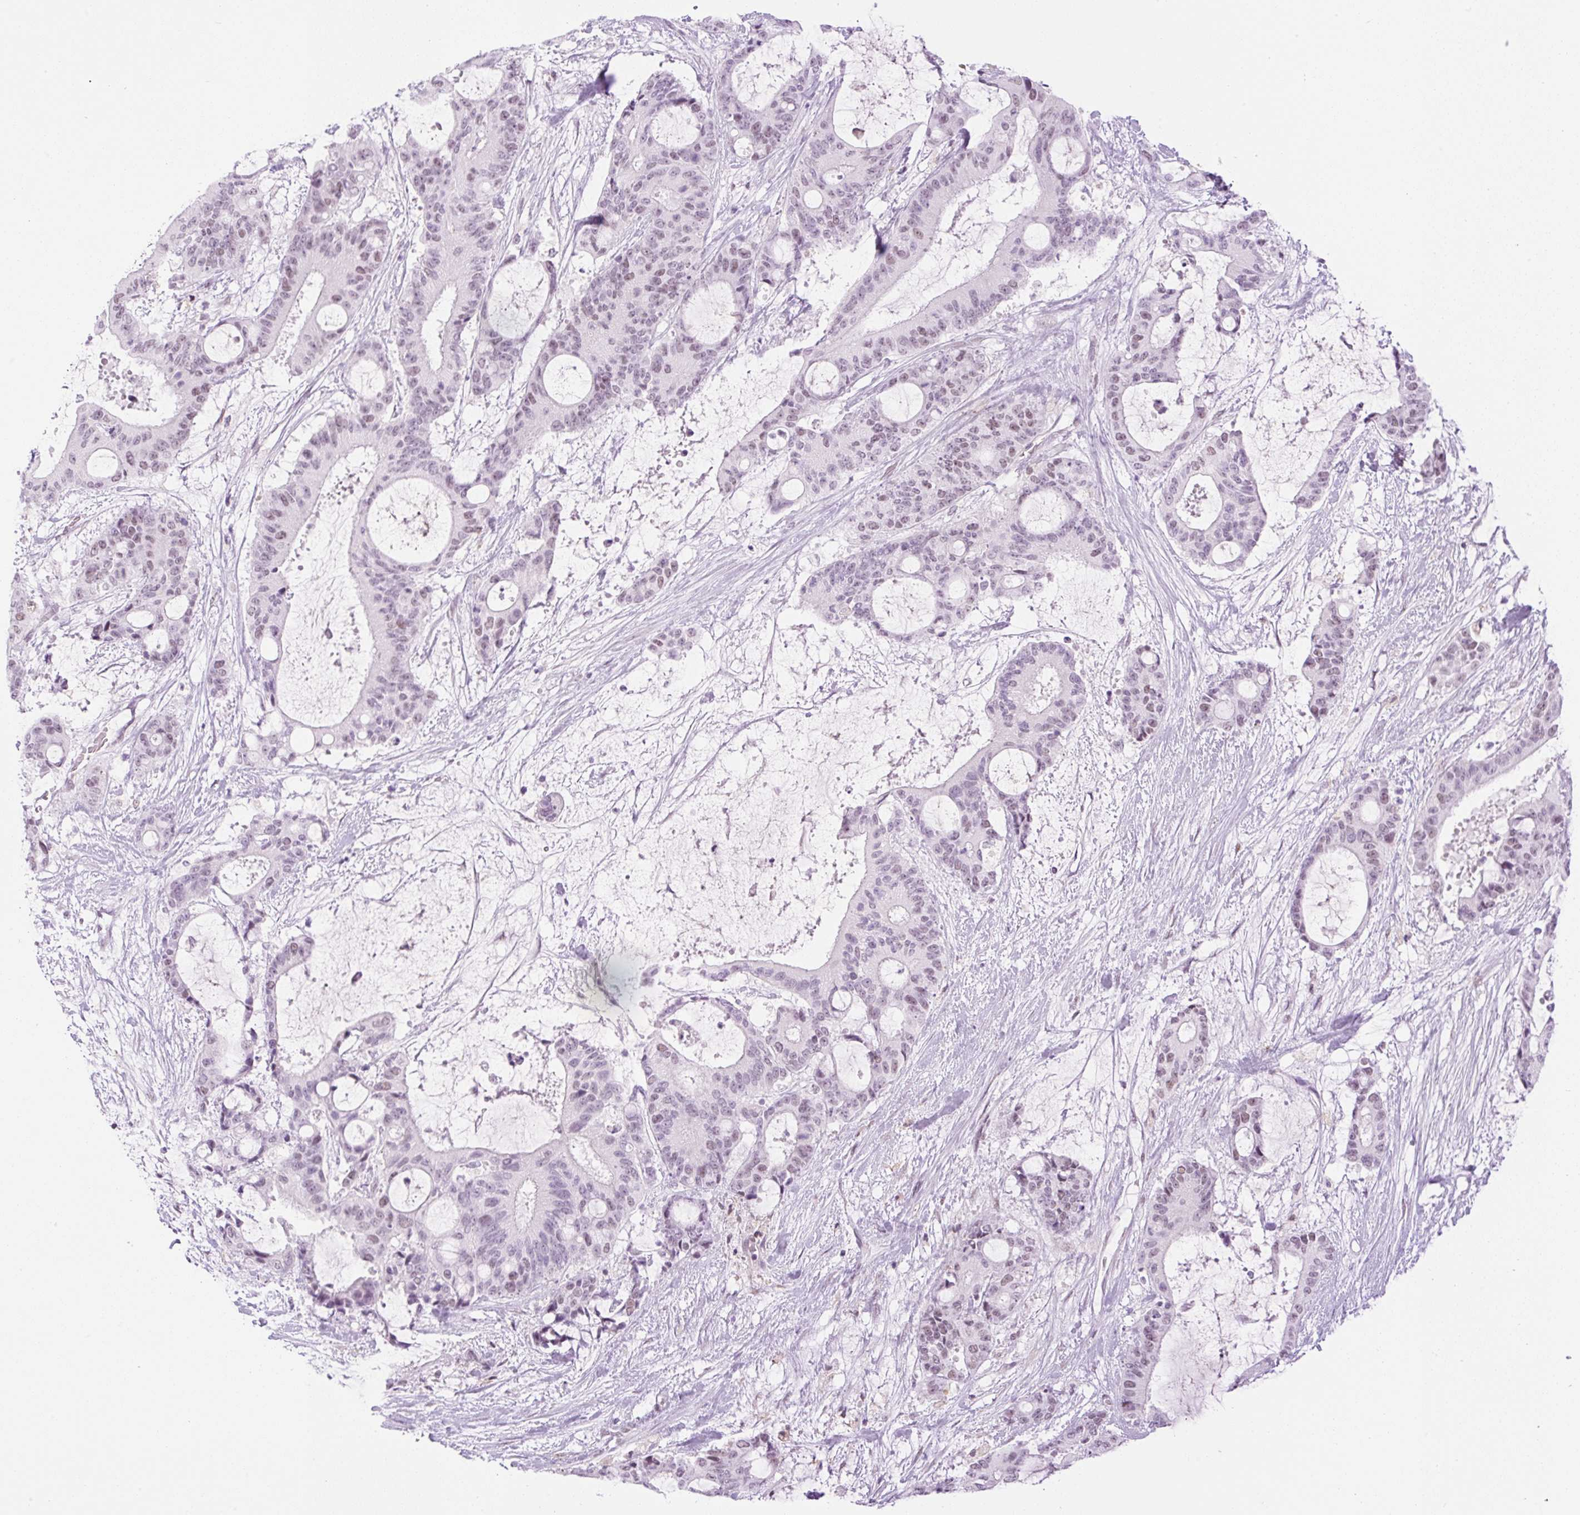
{"staining": {"intensity": "weak", "quantity": "25%-75%", "location": "nuclear"}, "tissue": "liver cancer", "cell_type": "Tumor cells", "image_type": "cancer", "snomed": [{"axis": "morphology", "description": "Normal tissue, NOS"}, {"axis": "morphology", "description": "Cholangiocarcinoma"}, {"axis": "topography", "description": "Liver"}, {"axis": "topography", "description": "Peripheral nerve tissue"}], "caption": "A photomicrograph of human cholangiocarcinoma (liver) stained for a protein exhibits weak nuclear brown staining in tumor cells.", "gene": "PALM3", "patient": {"sex": "female", "age": 73}}